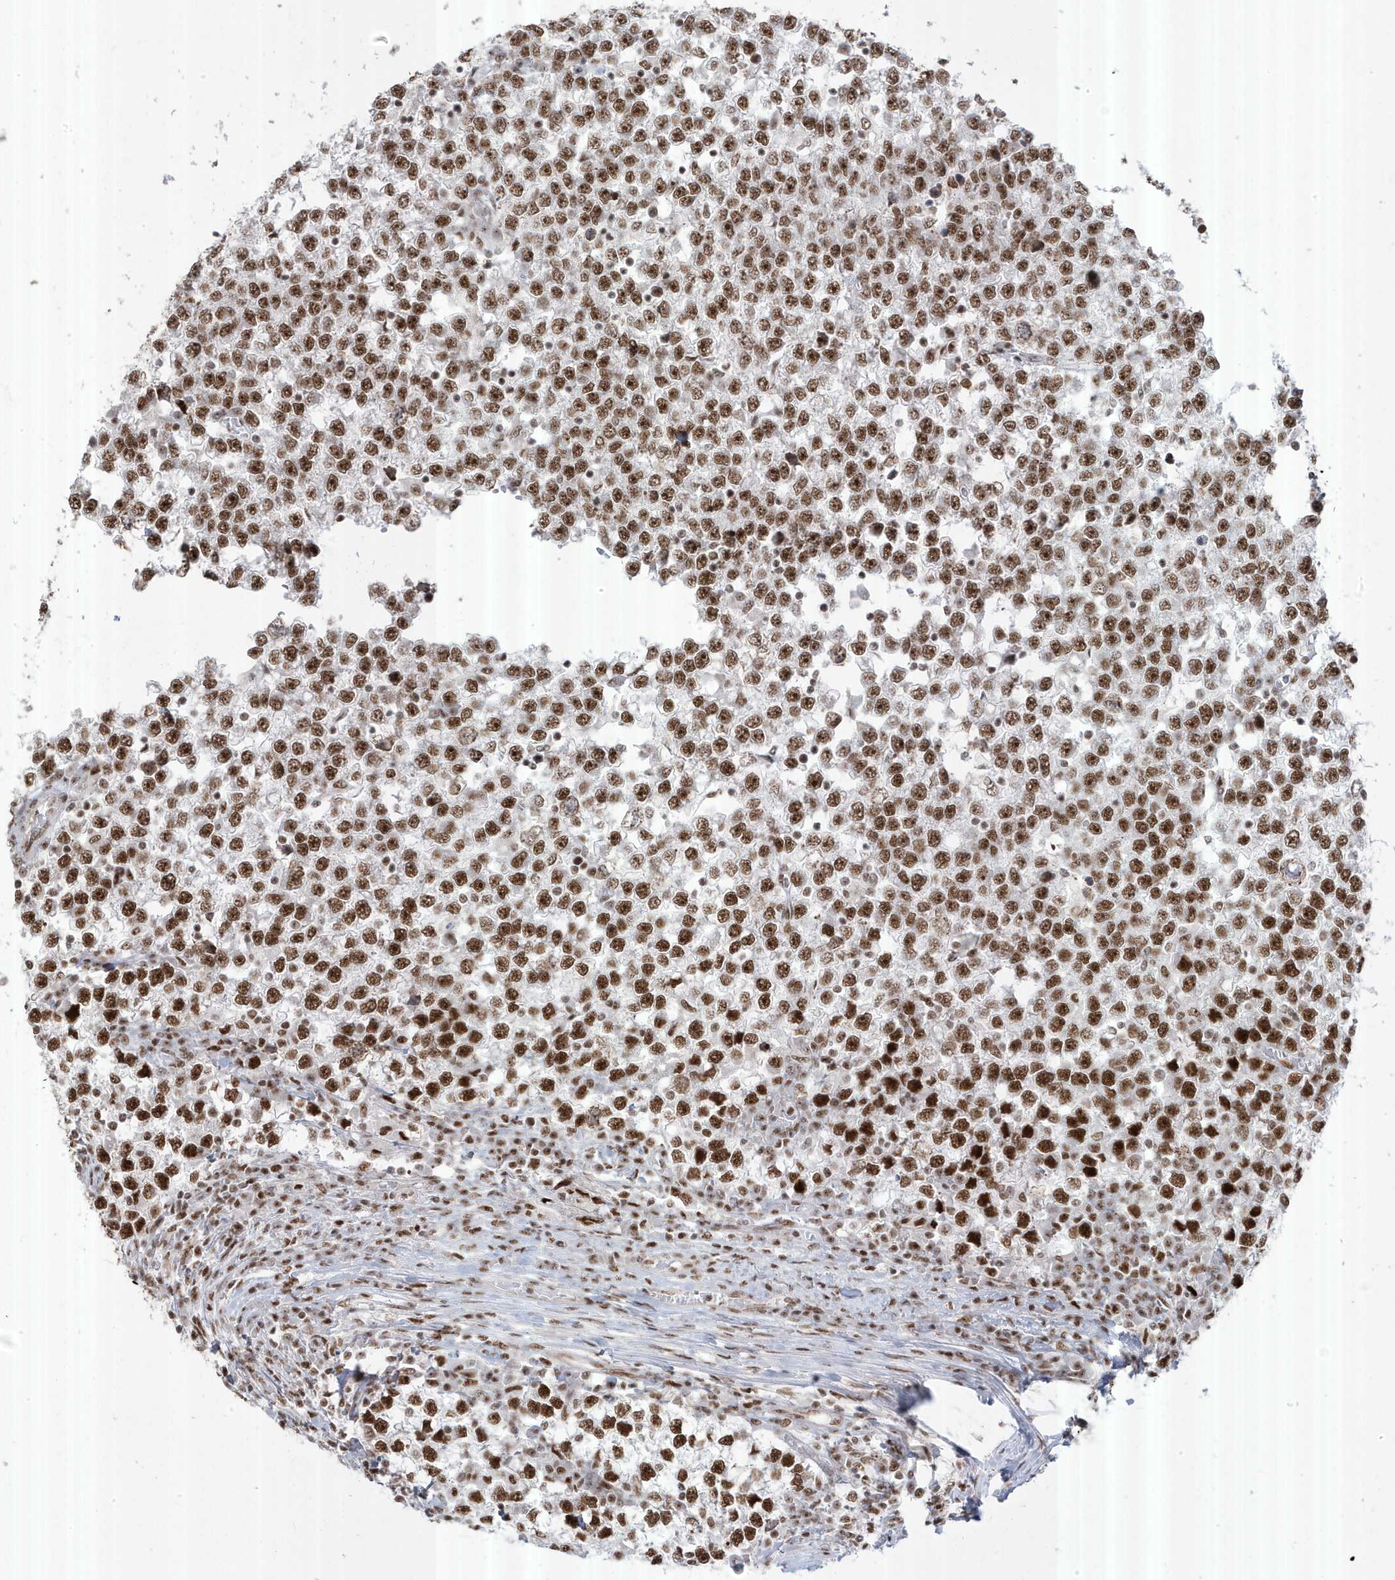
{"staining": {"intensity": "strong", "quantity": ">75%", "location": "nuclear"}, "tissue": "testis cancer", "cell_type": "Tumor cells", "image_type": "cancer", "snomed": [{"axis": "morphology", "description": "Seminoma, NOS"}, {"axis": "topography", "description": "Testis"}], "caption": "About >75% of tumor cells in human testis seminoma reveal strong nuclear protein positivity as visualized by brown immunohistochemical staining.", "gene": "MTREX", "patient": {"sex": "male", "age": 65}}